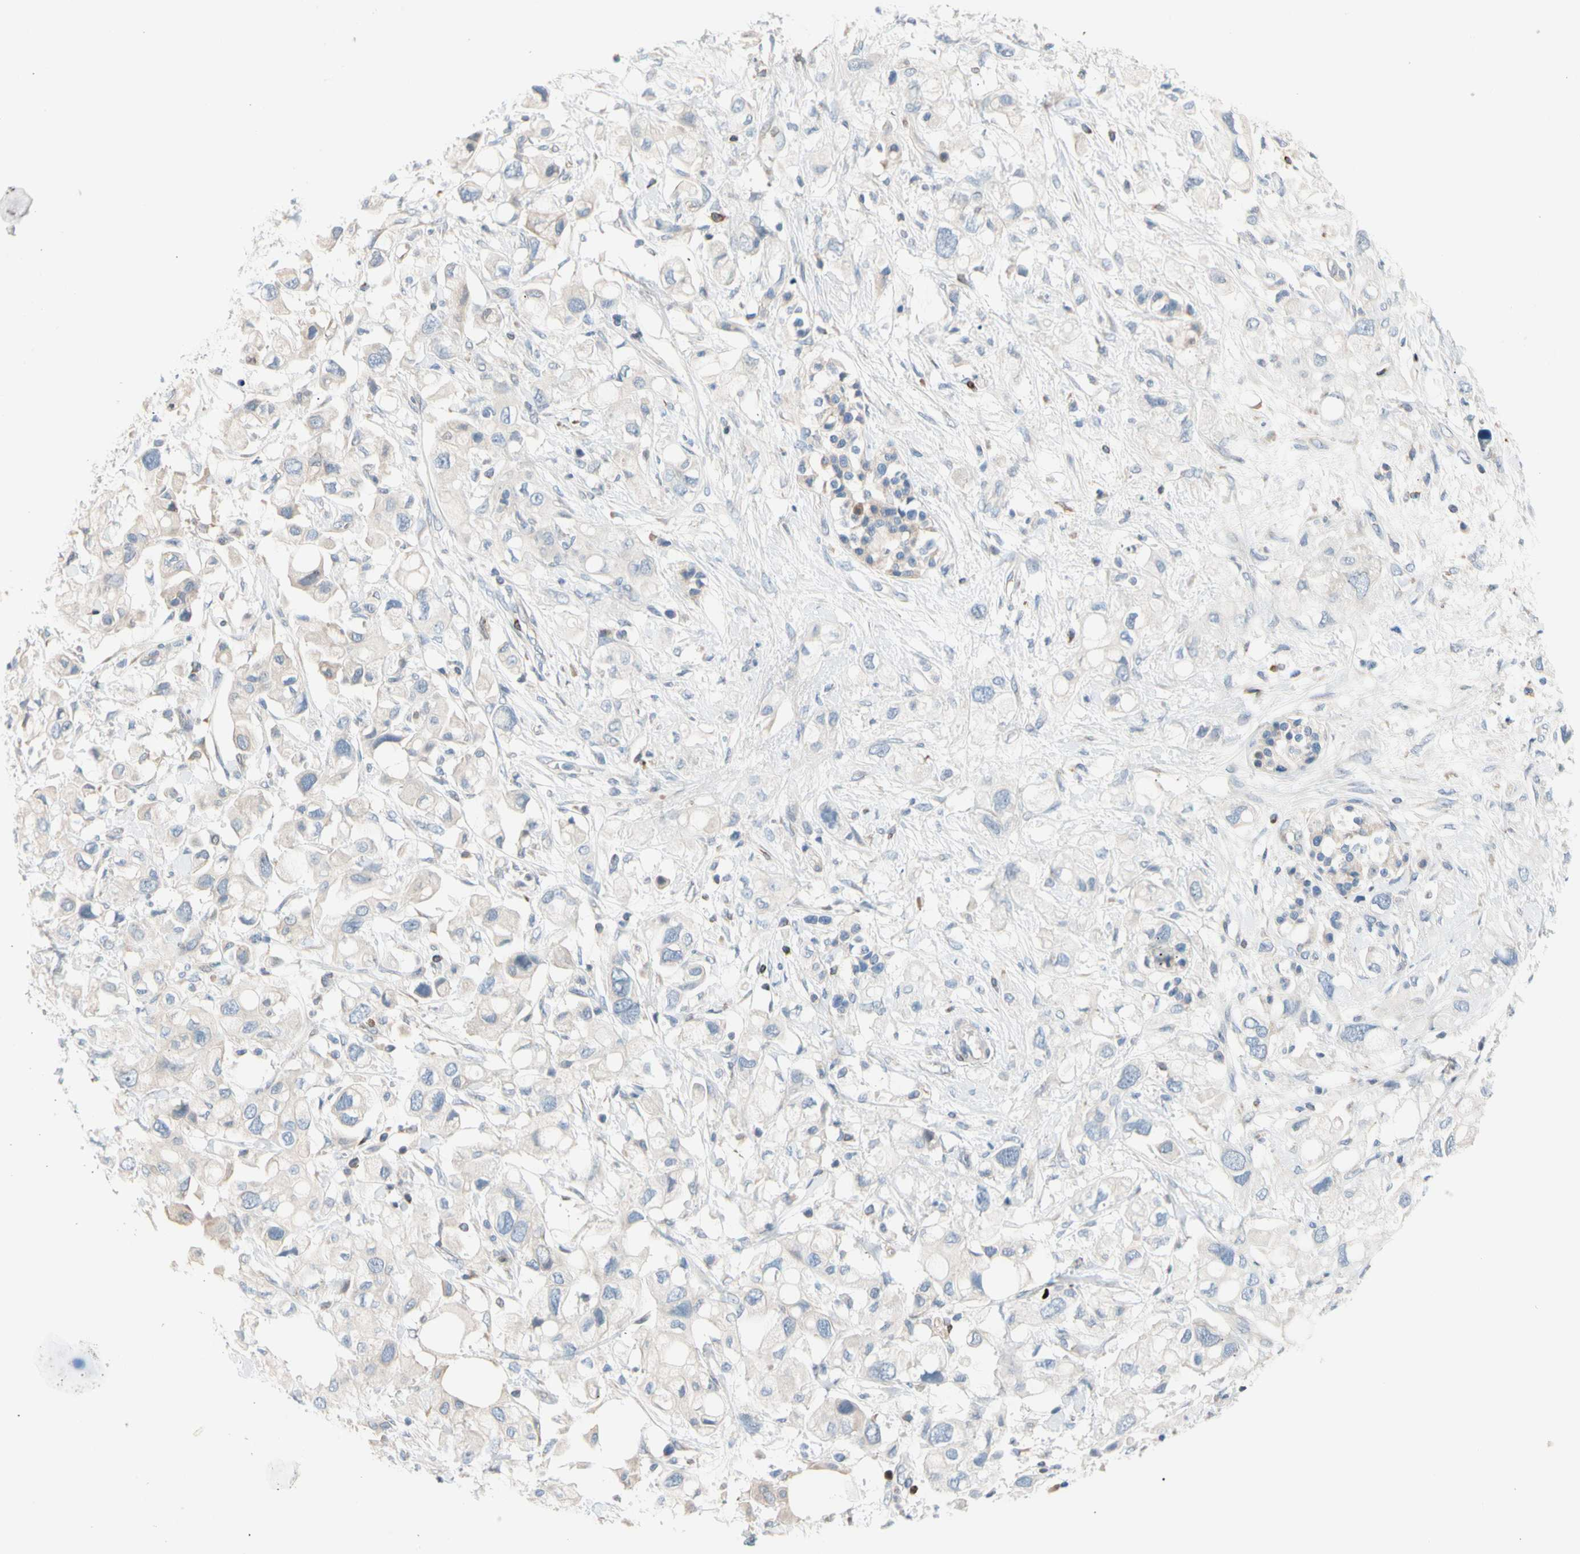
{"staining": {"intensity": "negative", "quantity": "none", "location": "none"}, "tissue": "pancreatic cancer", "cell_type": "Tumor cells", "image_type": "cancer", "snomed": [{"axis": "morphology", "description": "Adenocarcinoma, NOS"}, {"axis": "topography", "description": "Pancreas"}], "caption": "This is an immunohistochemistry (IHC) image of human pancreatic cancer. There is no positivity in tumor cells.", "gene": "MAP3K3", "patient": {"sex": "female", "age": 56}}